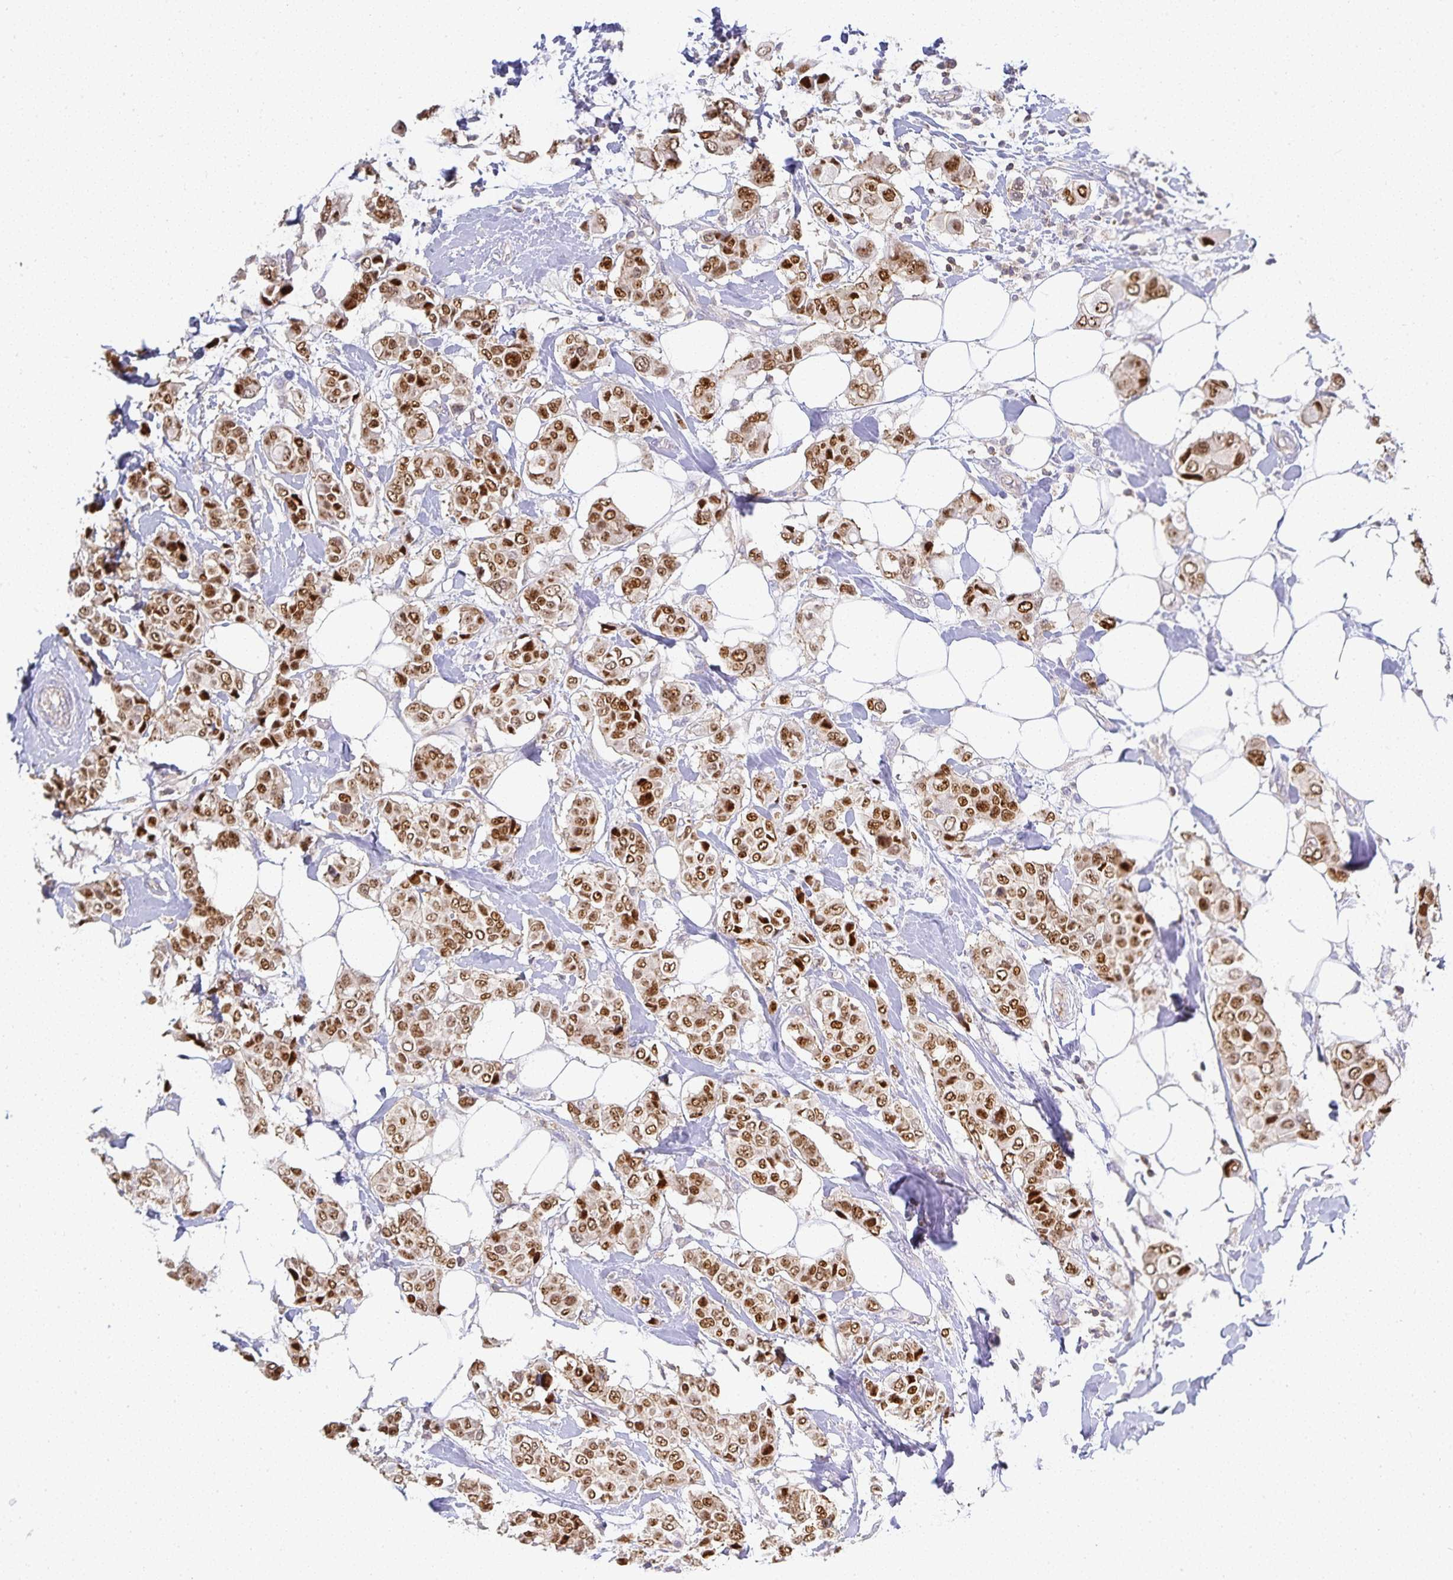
{"staining": {"intensity": "moderate", "quantity": ">75%", "location": "nuclear"}, "tissue": "breast cancer", "cell_type": "Tumor cells", "image_type": "cancer", "snomed": [{"axis": "morphology", "description": "Lobular carcinoma"}, {"axis": "topography", "description": "Breast"}], "caption": "Immunohistochemical staining of breast cancer (lobular carcinoma) shows moderate nuclear protein staining in approximately >75% of tumor cells.", "gene": "GATA3", "patient": {"sex": "female", "age": 51}}